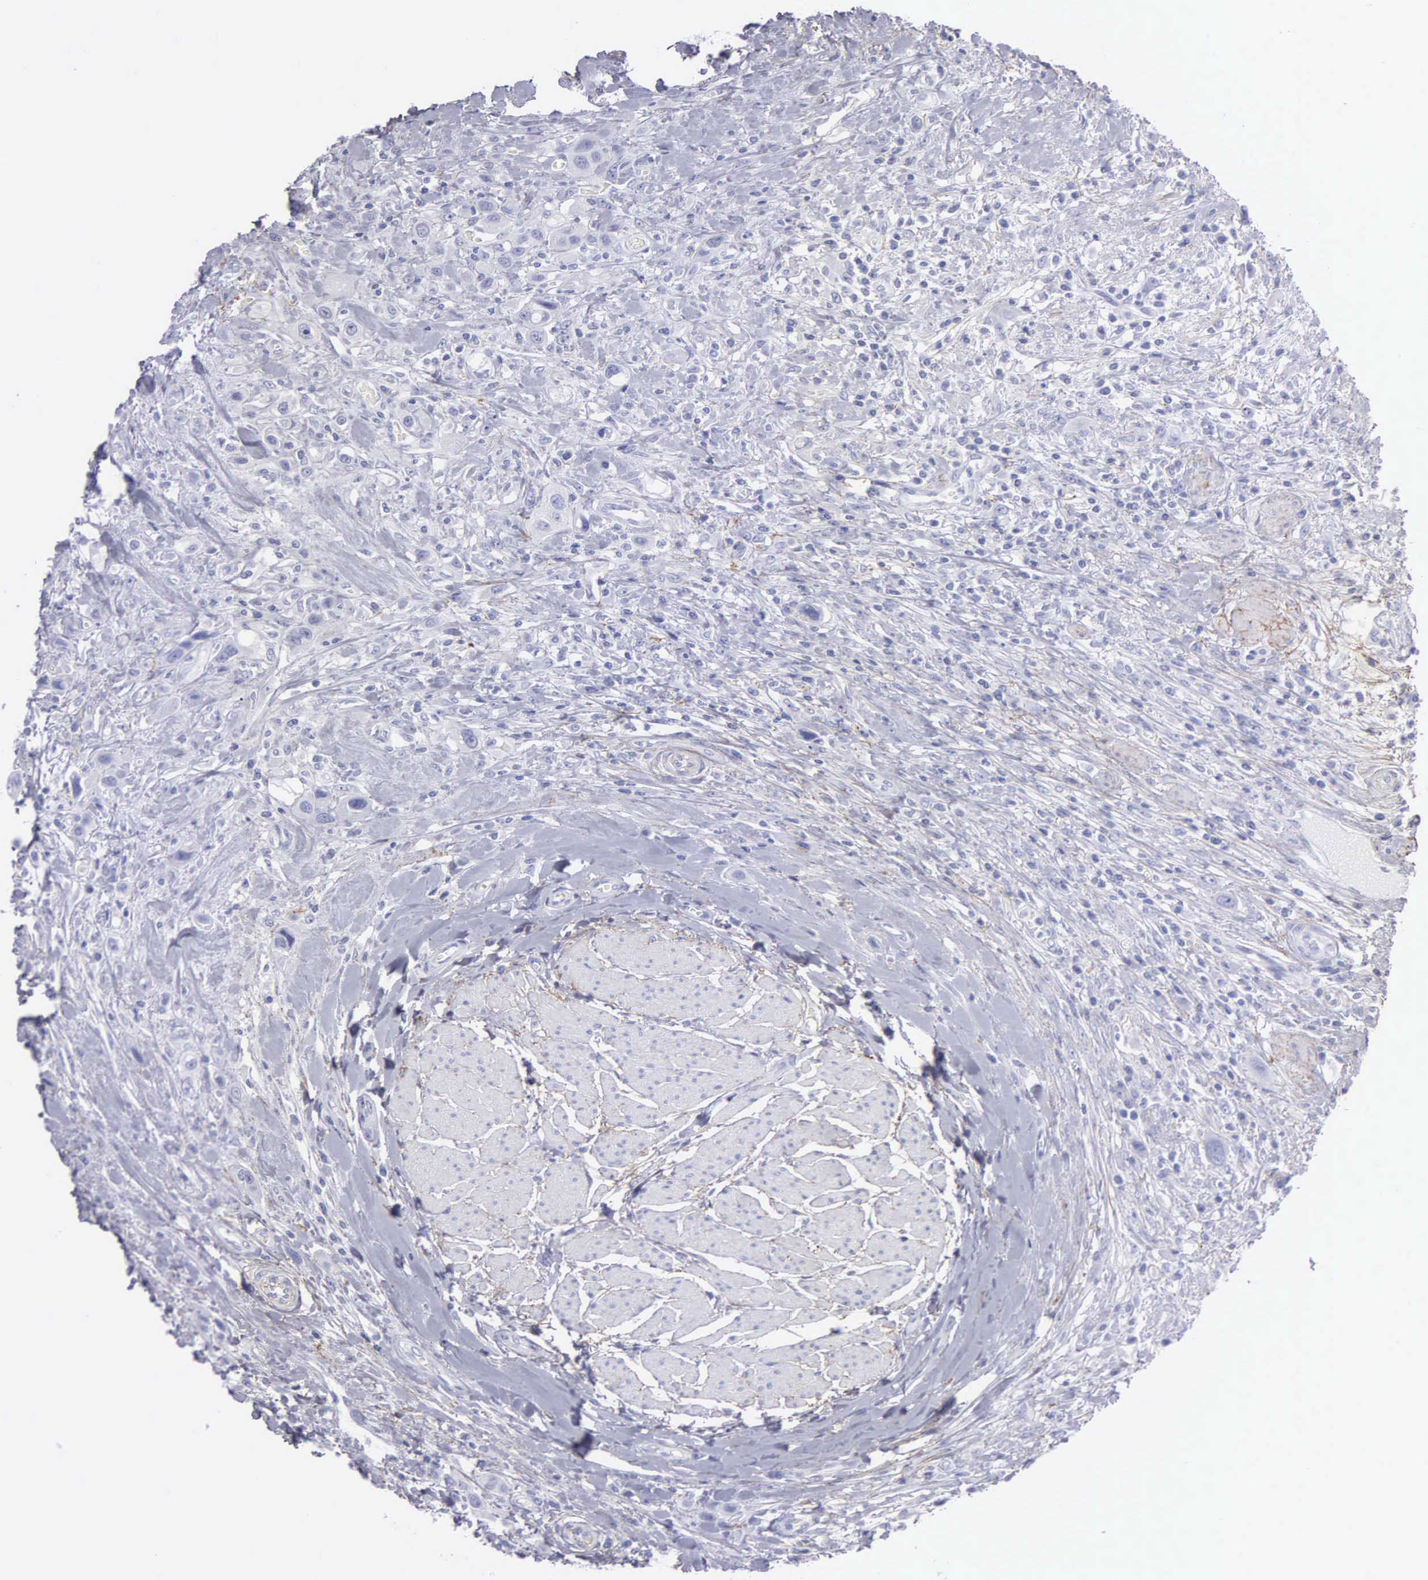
{"staining": {"intensity": "negative", "quantity": "none", "location": "none"}, "tissue": "urothelial cancer", "cell_type": "Tumor cells", "image_type": "cancer", "snomed": [{"axis": "morphology", "description": "Urothelial carcinoma, High grade"}, {"axis": "topography", "description": "Urinary bladder"}], "caption": "Tumor cells are negative for brown protein staining in urothelial cancer. (DAB immunohistochemistry (IHC) visualized using brightfield microscopy, high magnification).", "gene": "FBLN5", "patient": {"sex": "male", "age": 50}}